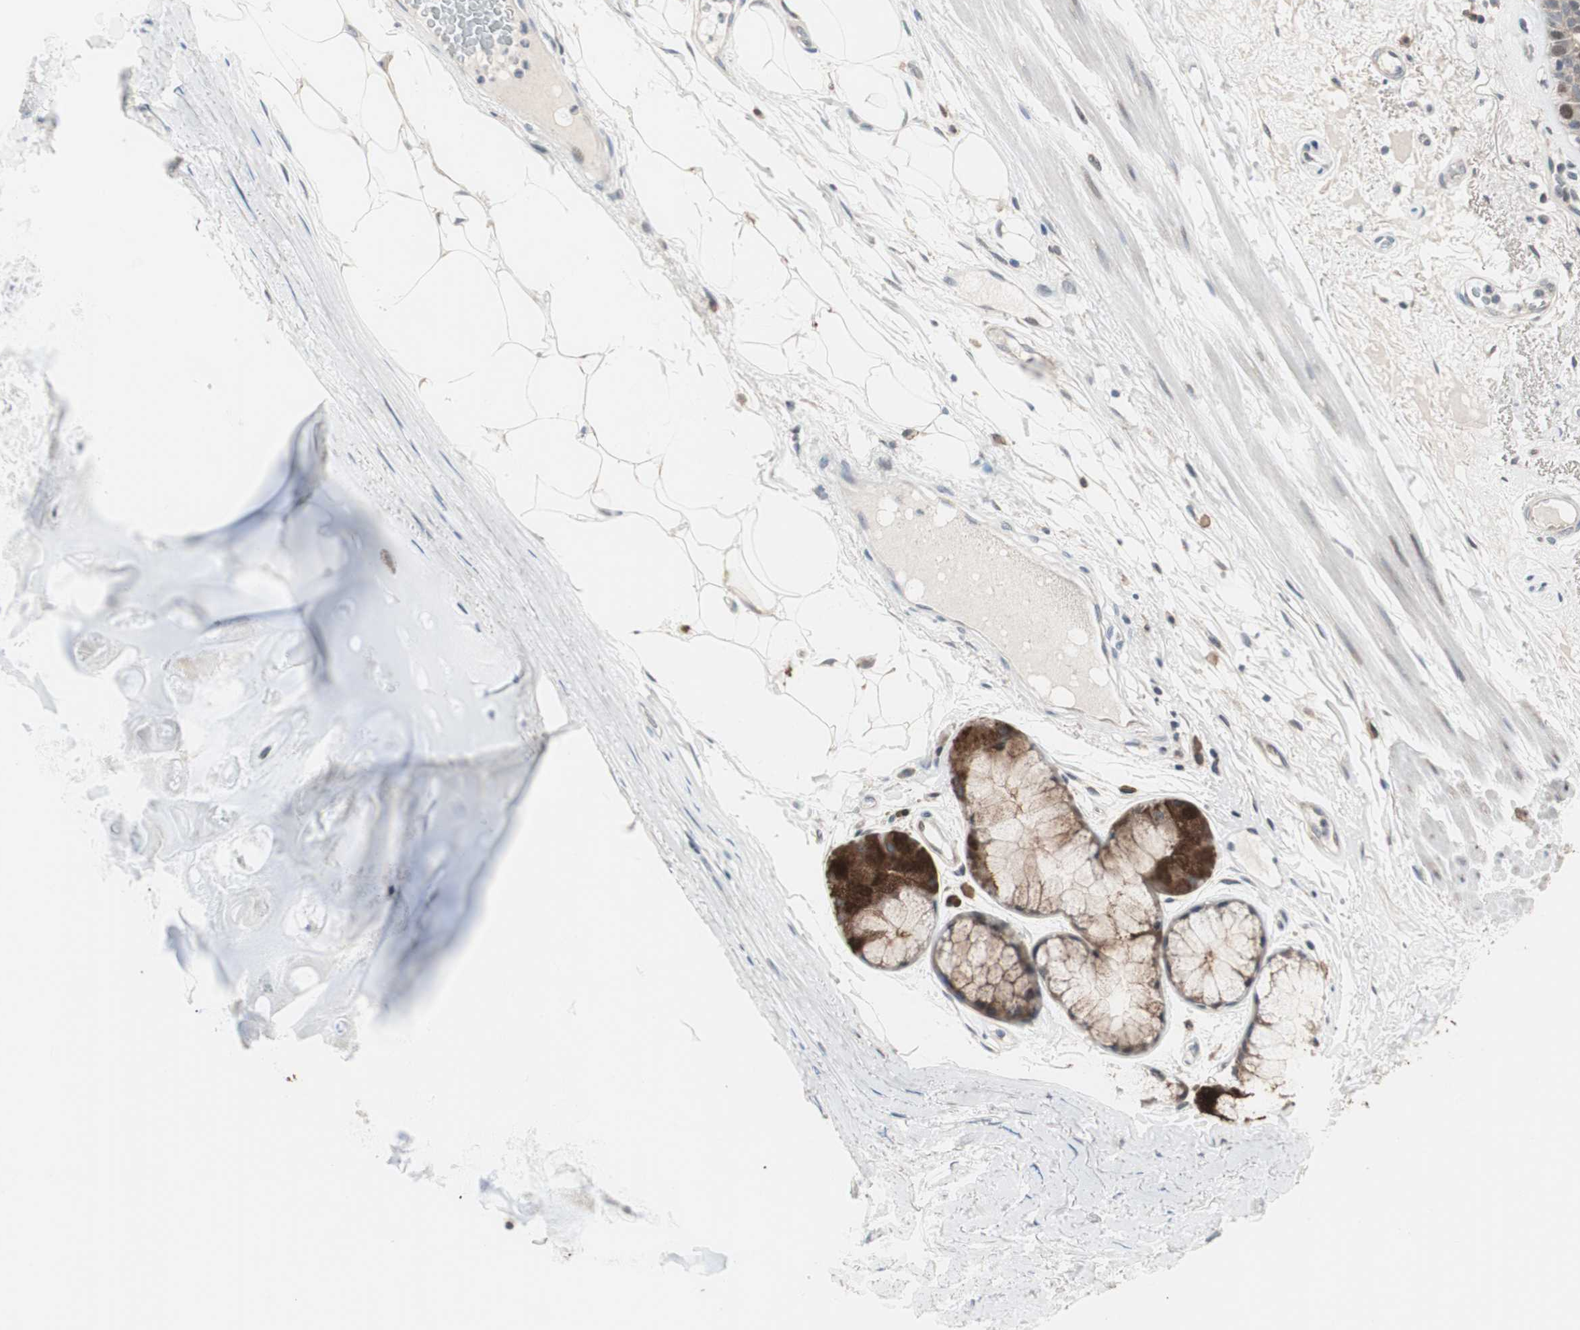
{"staining": {"intensity": "weak", "quantity": "25%-75%", "location": "nuclear"}, "tissue": "bronchus", "cell_type": "Respiratory epithelial cells", "image_type": "normal", "snomed": [{"axis": "morphology", "description": "Normal tissue, NOS"}, {"axis": "topography", "description": "Bronchus"}], "caption": "Unremarkable bronchus exhibits weak nuclear staining in approximately 25%-75% of respiratory epithelial cells, visualized by immunohistochemistry.", "gene": "POLH", "patient": {"sex": "male", "age": 66}}